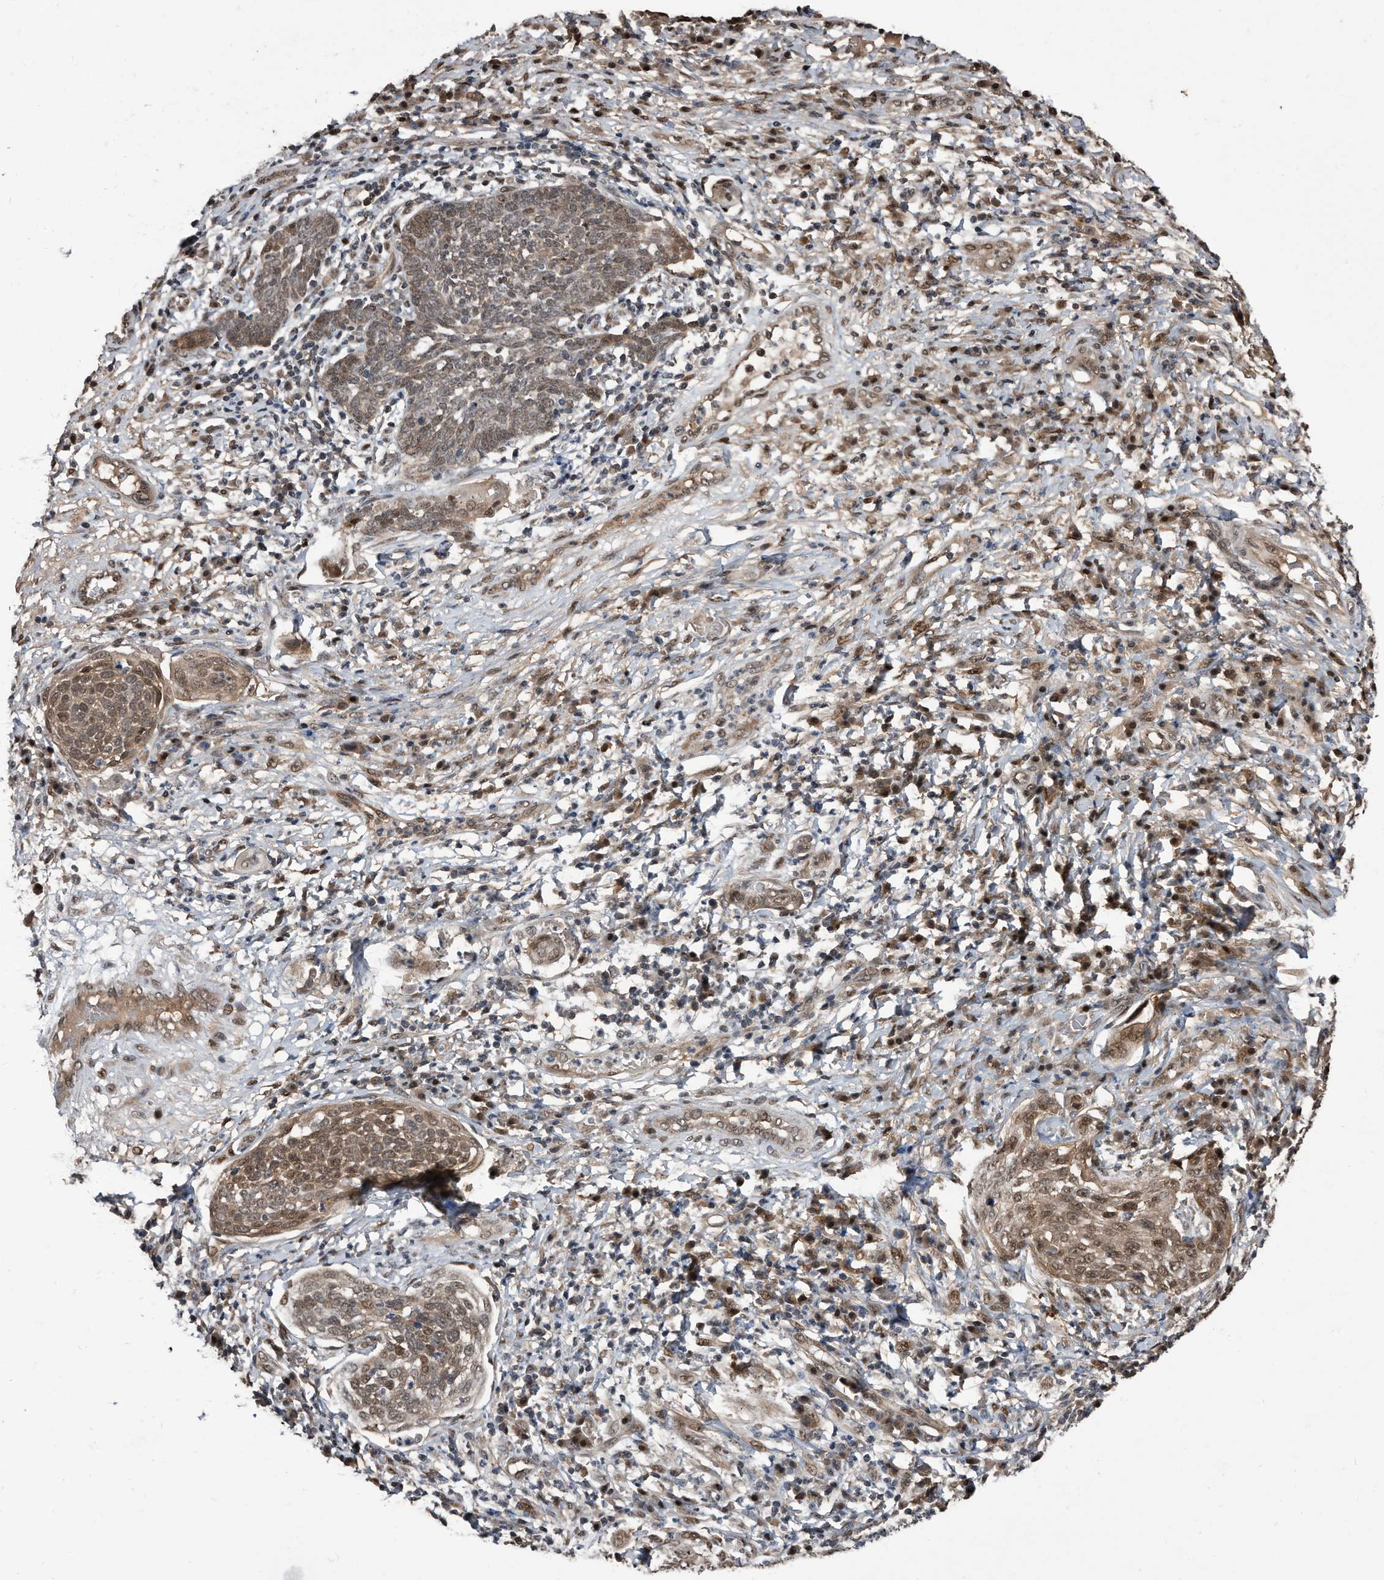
{"staining": {"intensity": "moderate", "quantity": ">75%", "location": "cytoplasmic/membranous,nuclear"}, "tissue": "cervical cancer", "cell_type": "Tumor cells", "image_type": "cancer", "snomed": [{"axis": "morphology", "description": "Squamous cell carcinoma, NOS"}, {"axis": "topography", "description": "Cervix"}], "caption": "Immunohistochemistry (IHC) histopathology image of neoplastic tissue: human cervical squamous cell carcinoma stained using immunohistochemistry exhibits medium levels of moderate protein expression localized specifically in the cytoplasmic/membranous and nuclear of tumor cells, appearing as a cytoplasmic/membranous and nuclear brown color.", "gene": "RAD23B", "patient": {"sex": "female", "age": 34}}